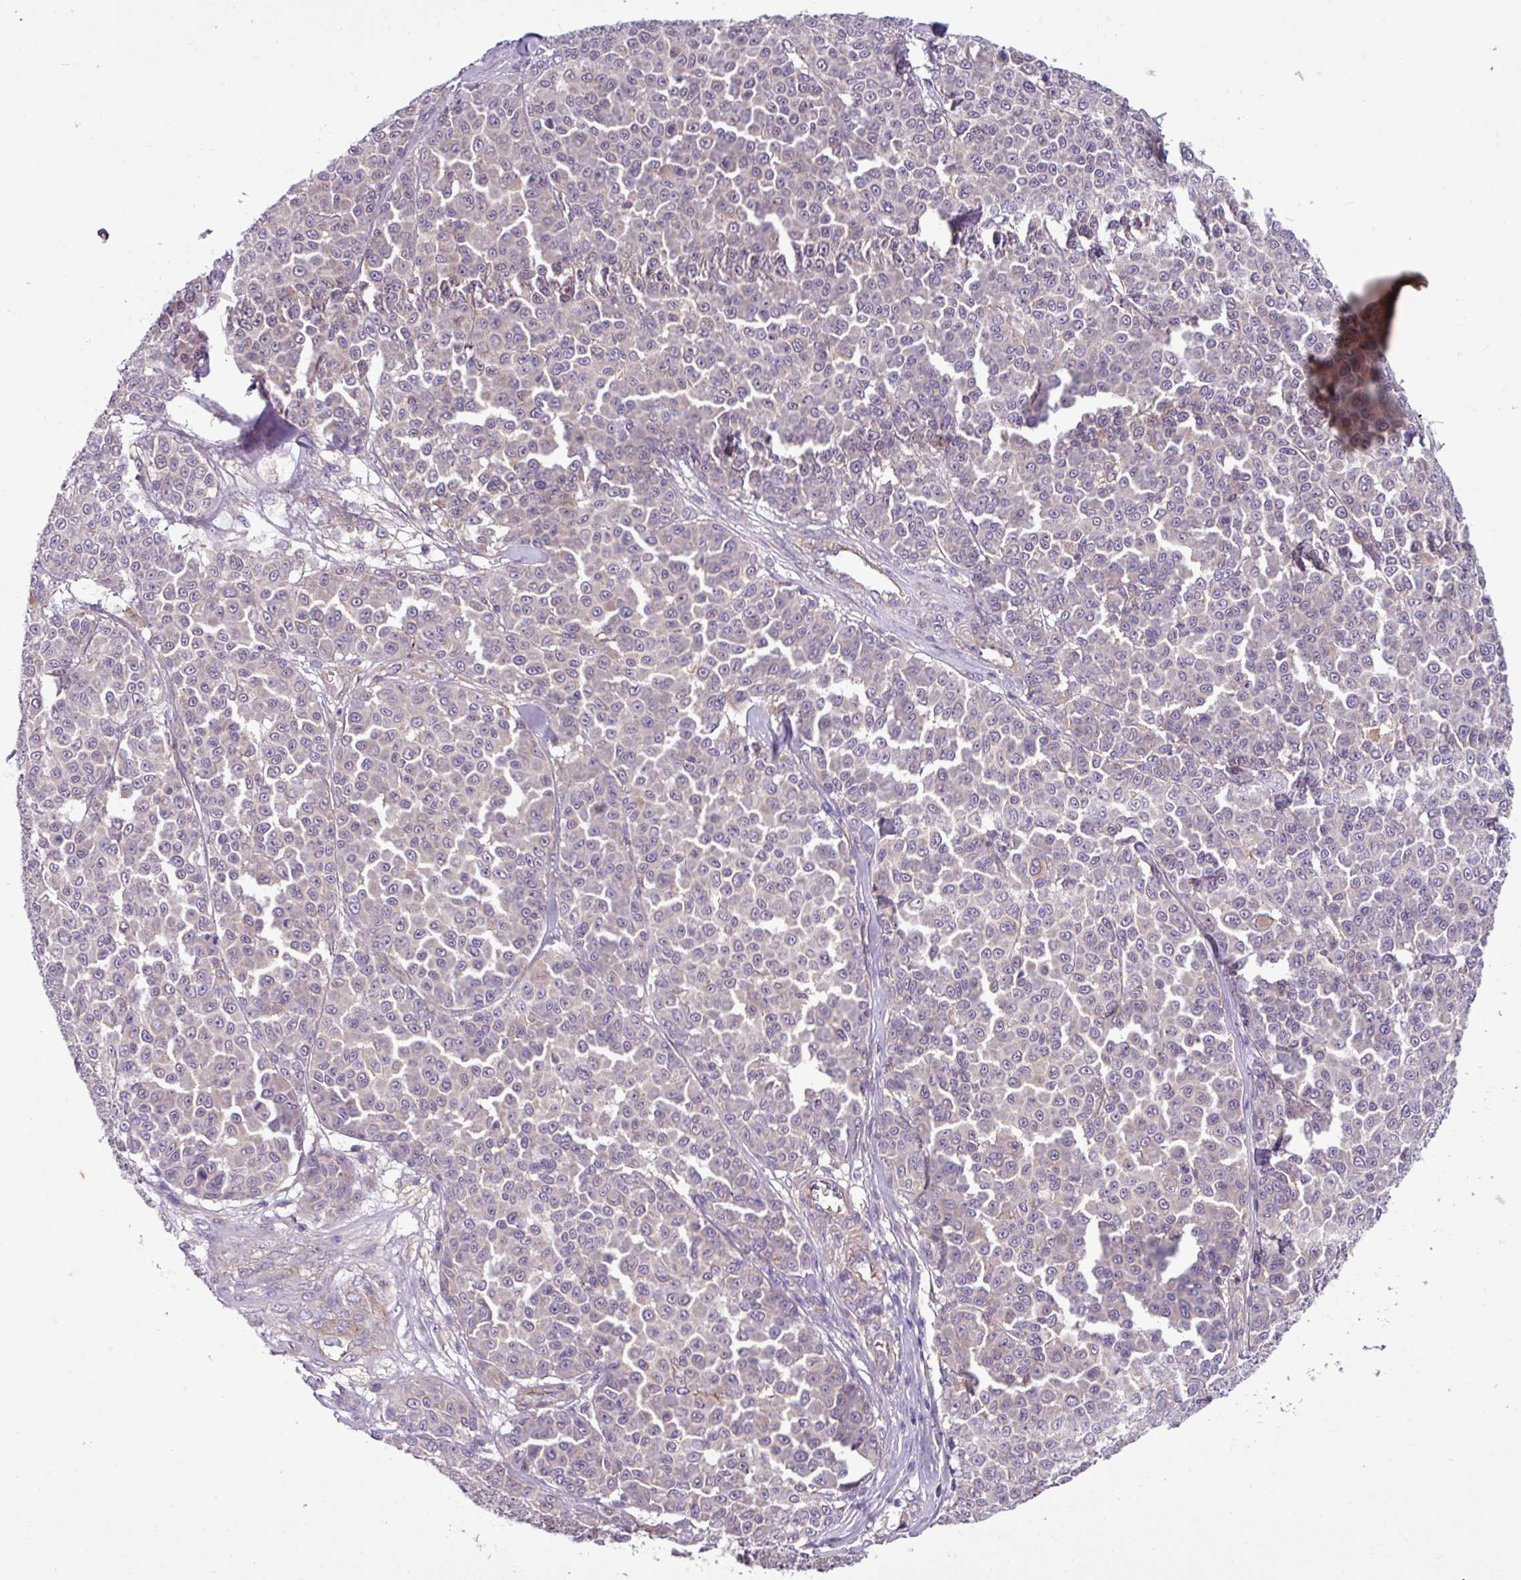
{"staining": {"intensity": "negative", "quantity": "none", "location": "none"}, "tissue": "melanoma", "cell_type": "Tumor cells", "image_type": "cancer", "snomed": [{"axis": "morphology", "description": "Malignant melanoma, NOS"}, {"axis": "topography", "description": "Skin"}], "caption": "A high-resolution histopathology image shows immunohistochemistry (IHC) staining of malignant melanoma, which shows no significant positivity in tumor cells.", "gene": "SLC23A2", "patient": {"sex": "male", "age": 46}}